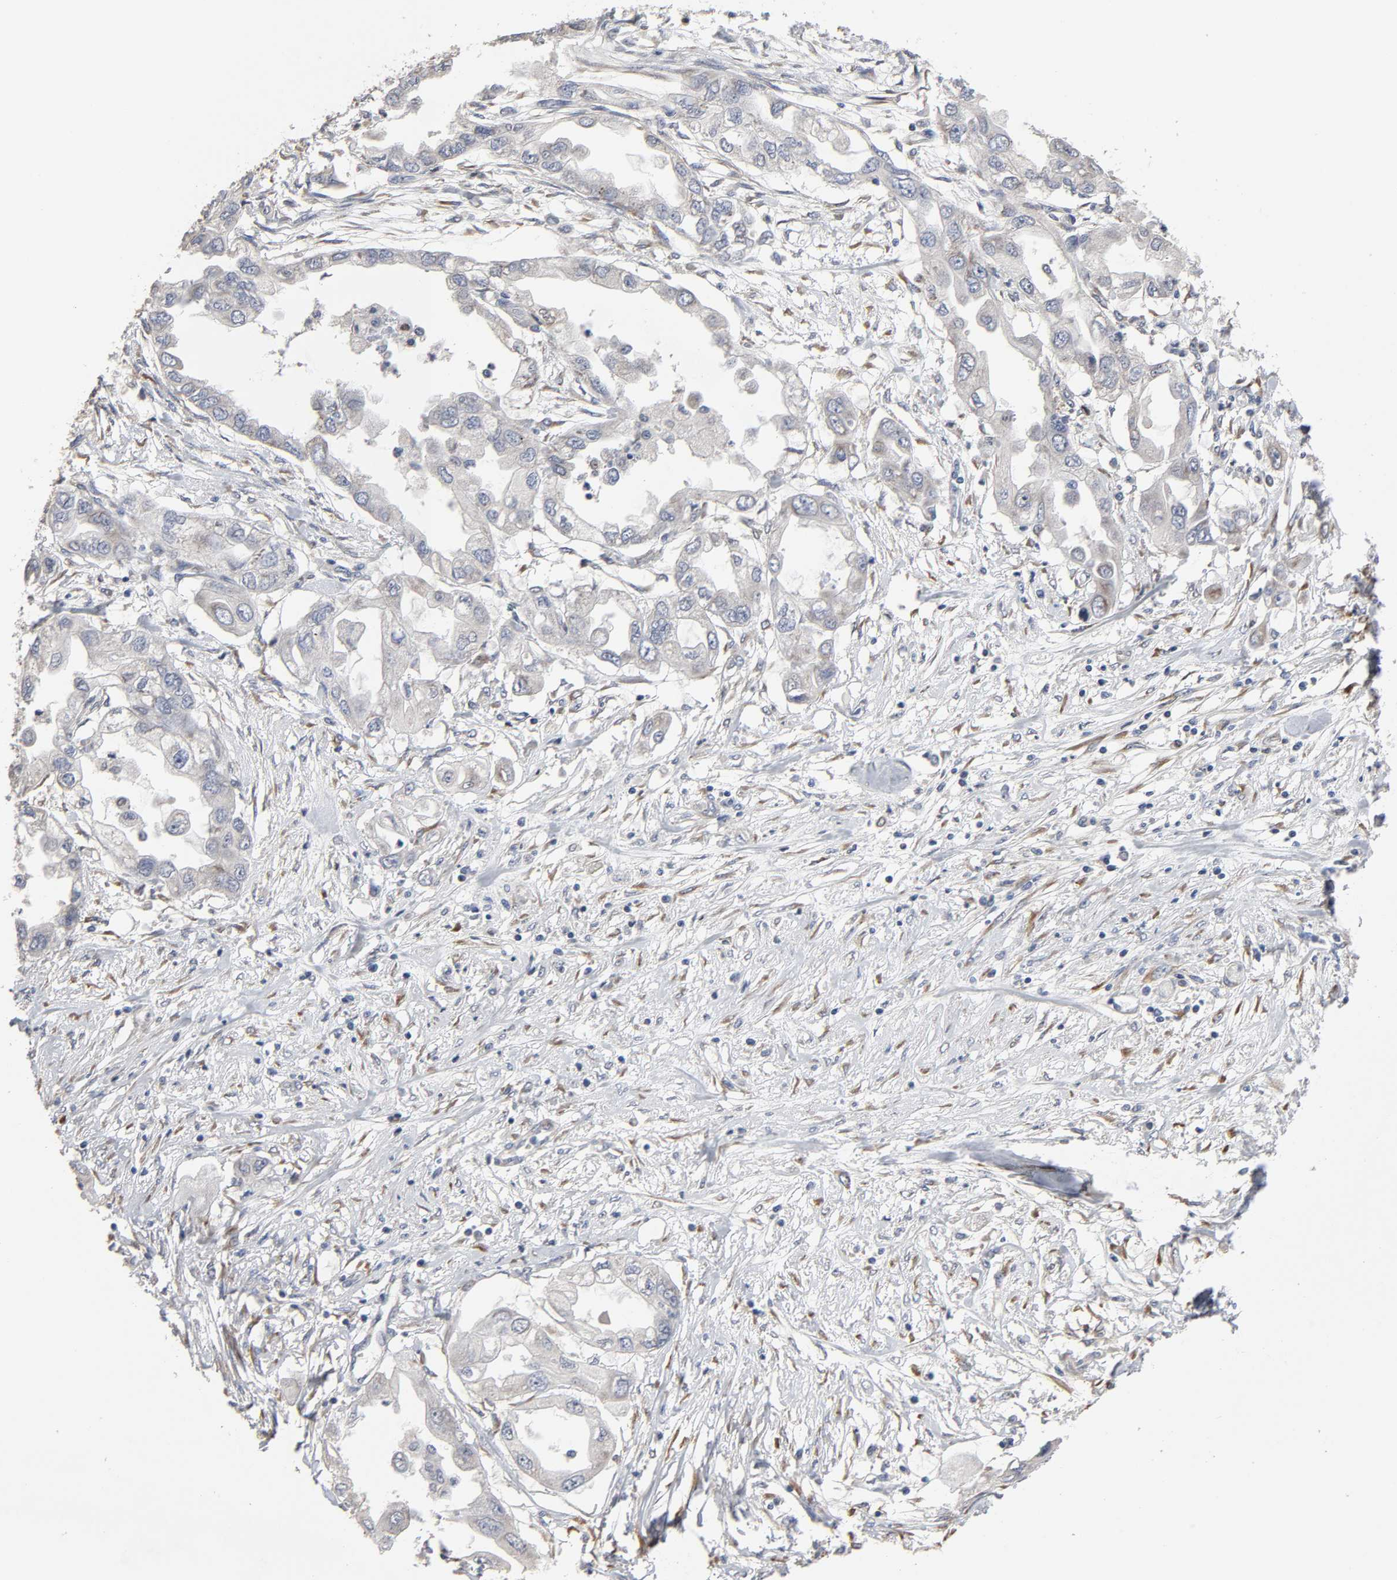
{"staining": {"intensity": "negative", "quantity": "none", "location": "none"}, "tissue": "endometrial cancer", "cell_type": "Tumor cells", "image_type": "cancer", "snomed": [{"axis": "morphology", "description": "Adenocarcinoma, NOS"}, {"axis": "topography", "description": "Endometrium"}], "caption": "Protein analysis of endometrial cancer demonstrates no significant expression in tumor cells.", "gene": "HDLBP", "patient": {"sex": "female", "age": 67}}